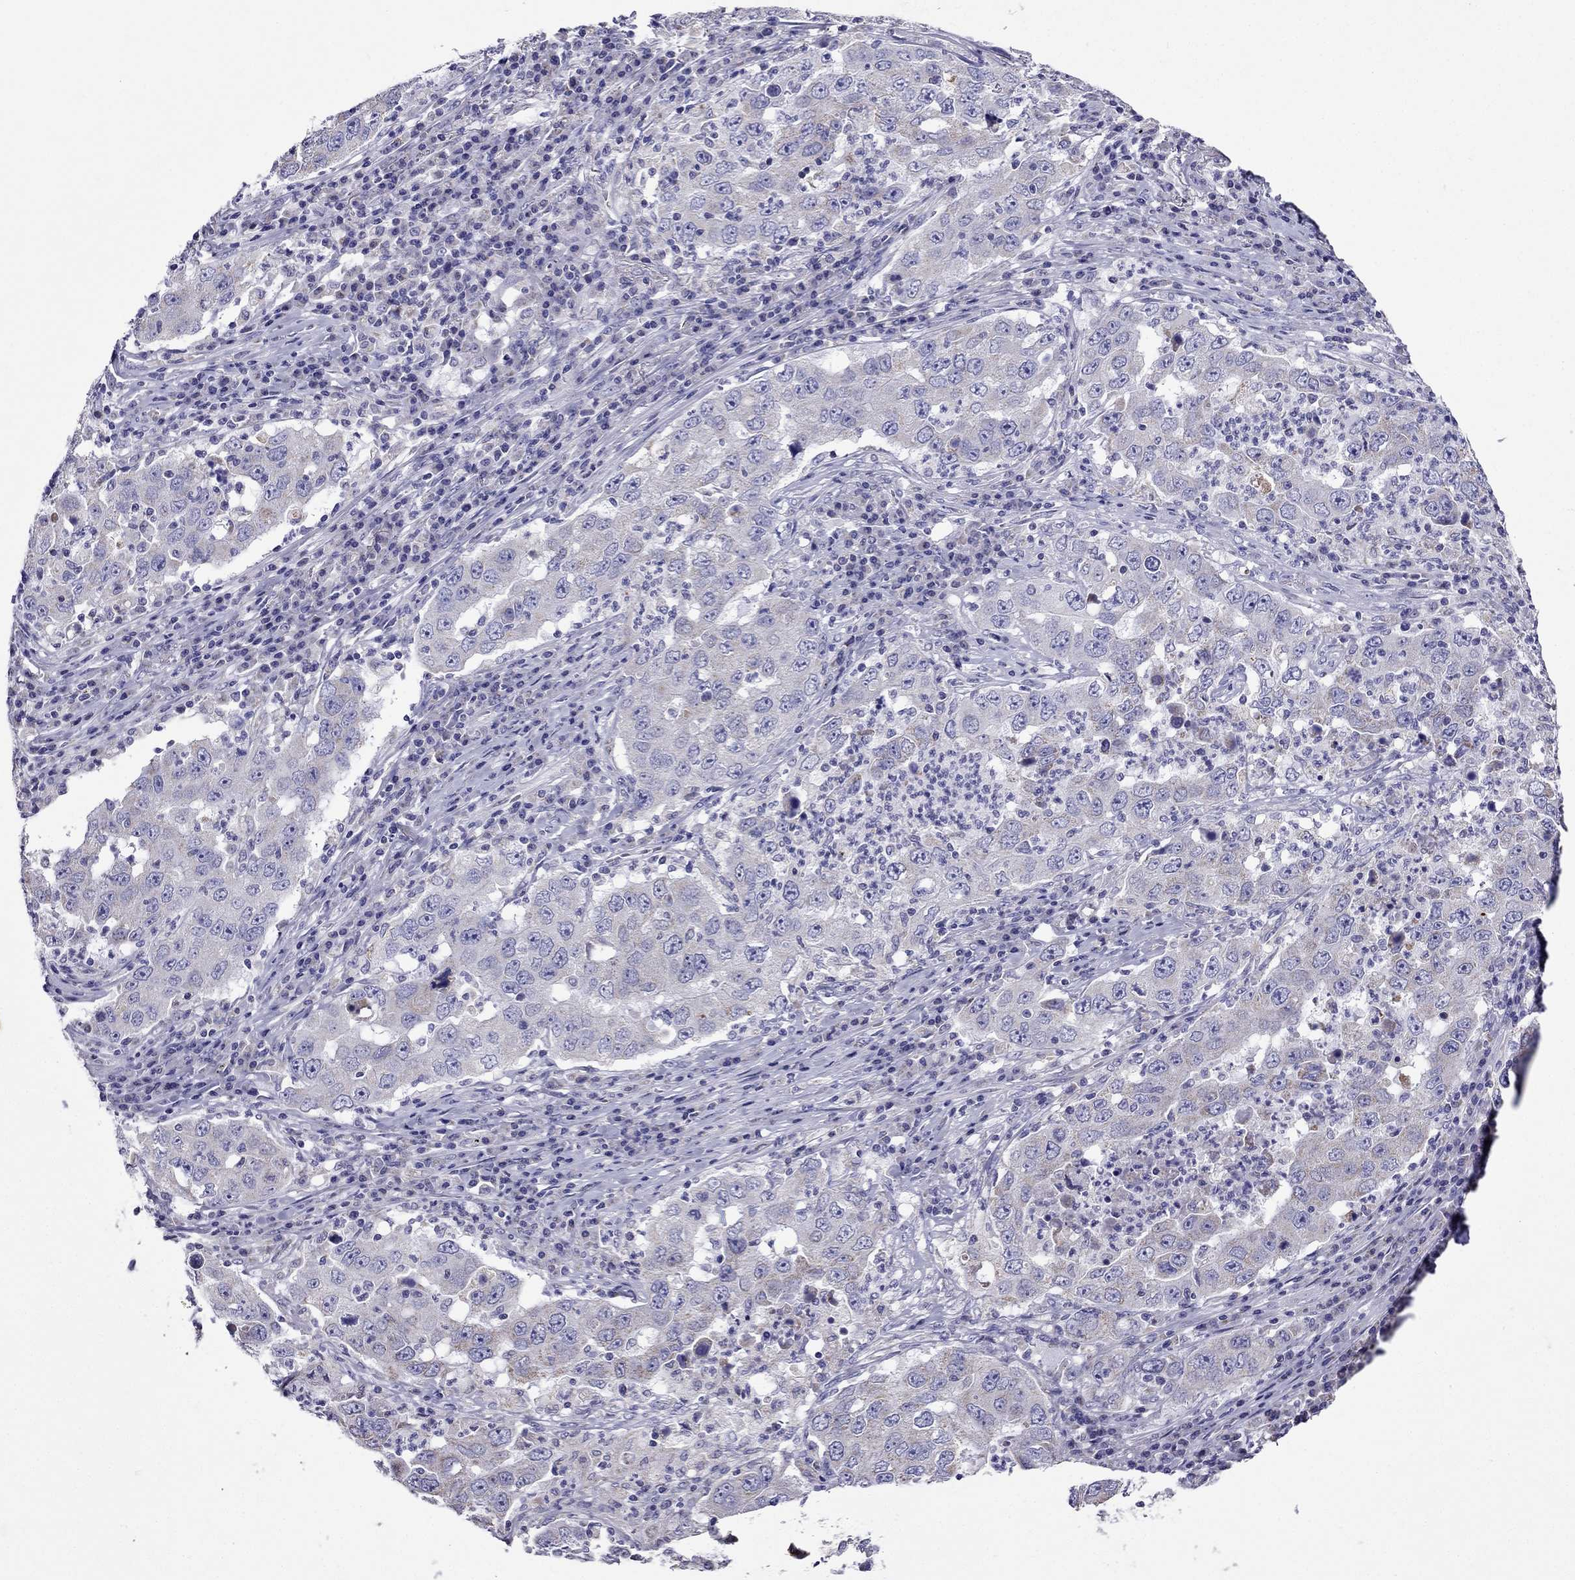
{"staining": {"intensity": "weak", "quantity": "<25%", "location": "cytoplasmic/membranous"}, "tissue": "lung cancer", "cell_type": "Tumor cells", "image_type": "cancer", "snomed": [{"axis": "morphology", "description": "Adenocarcinoma, NOS"}, {"axis": "topography", "description": "Lung"}], "caption": "A micrograph of lung adenocarcinoma stained for a protein demonstrates no brown staining in tumor cells.", "gene": "DSC1", "patient": {"sex": "male", "age": 73}}